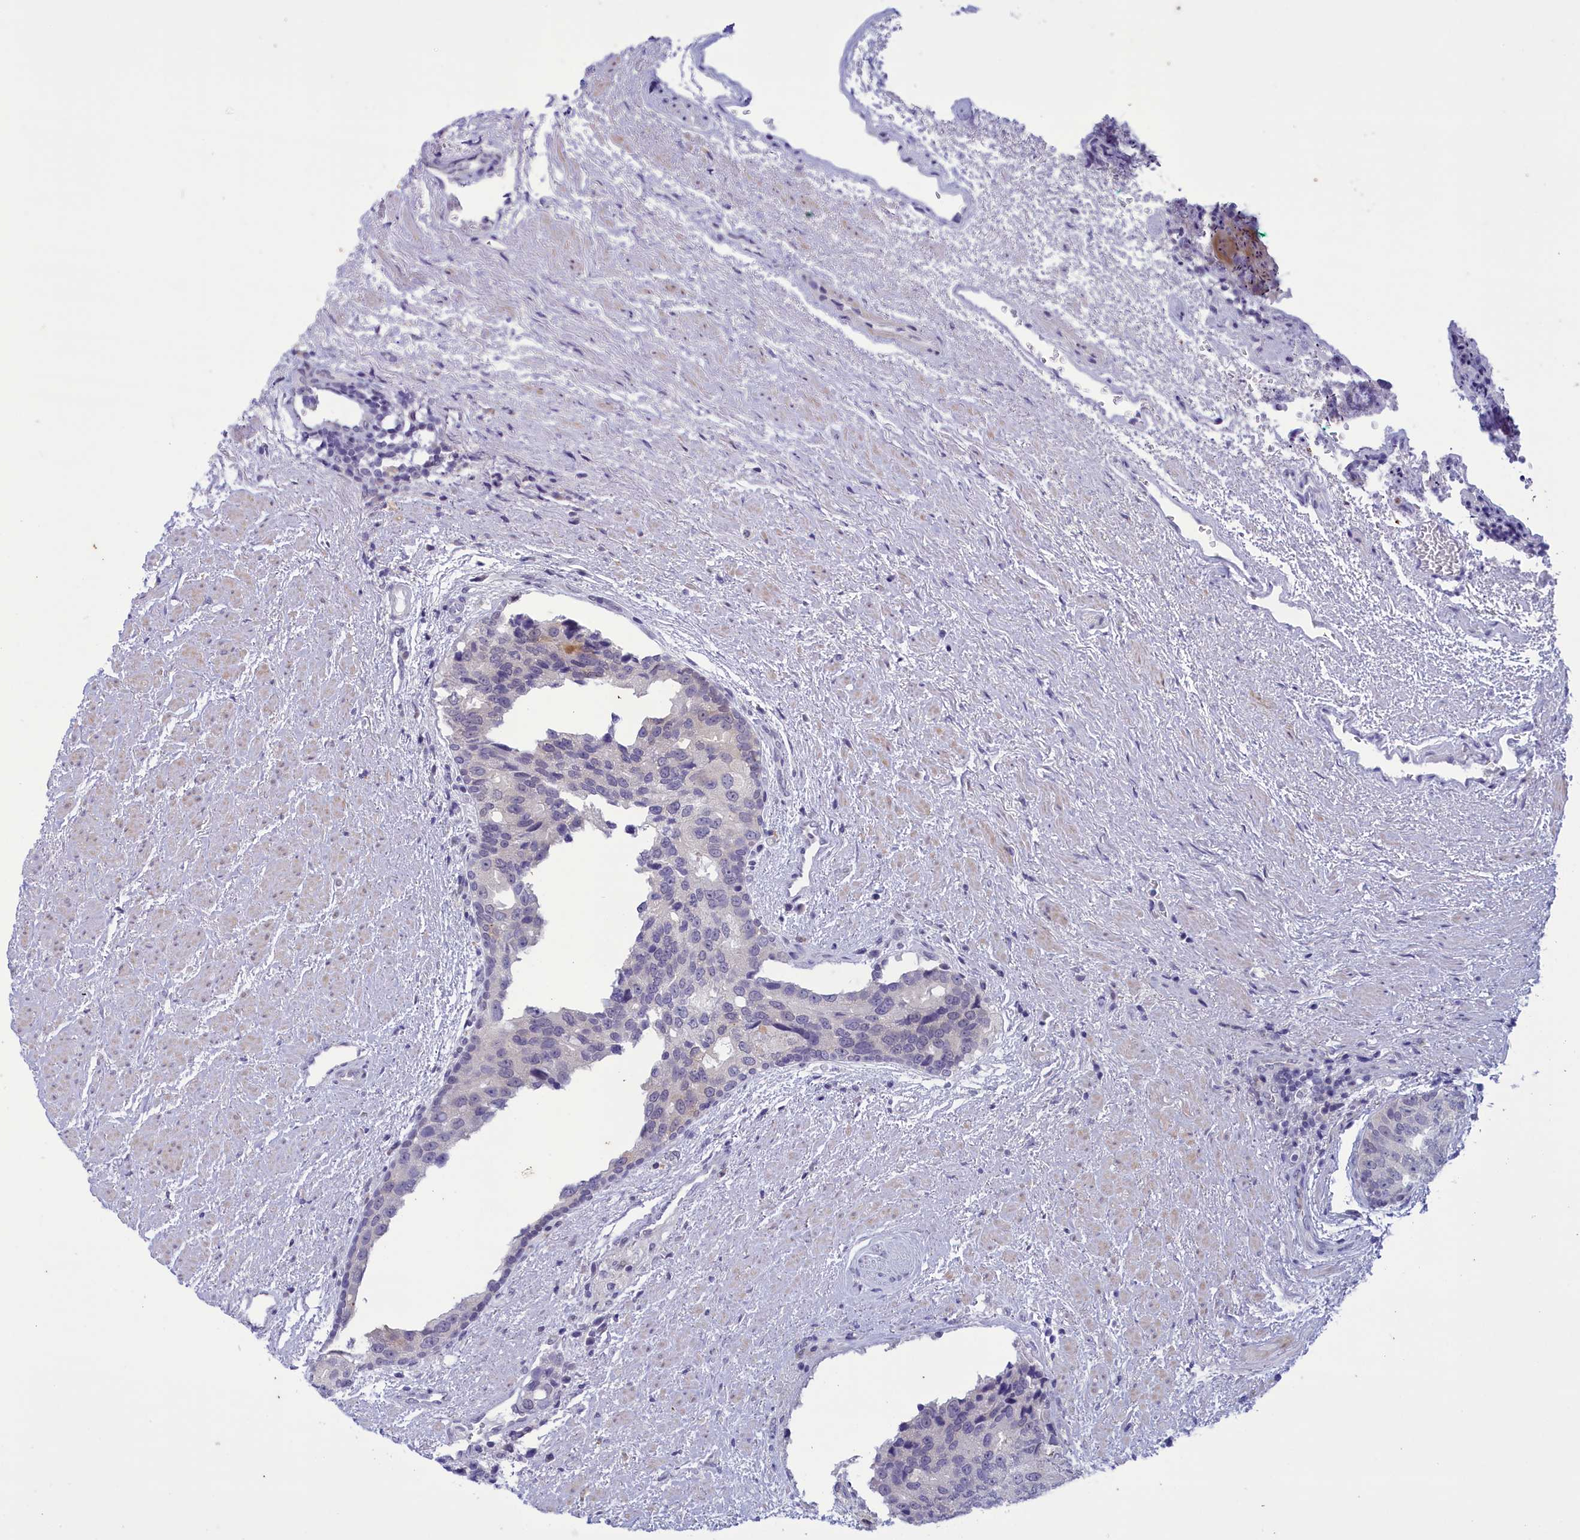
{"staining": {"intensity": "negative", "quantity": "none", "location": "none"}, "tissue": "prostate cancer", "cell_type": "Tumor cells", "image_type": "cancer", "snomed": [{"axis": "morphology", "description": "Adenocarcinoma, High grade"}, {"axis": "topography", "description": "Prostate"}], "caption": "Tumor cells show no significant protein expression in prostate adenocarcinoma (high-grade). (IHC, brightfield microscopy, high magnification).", "gene": "ELOA2", "patient": {"sex": "male", "age": 70}}